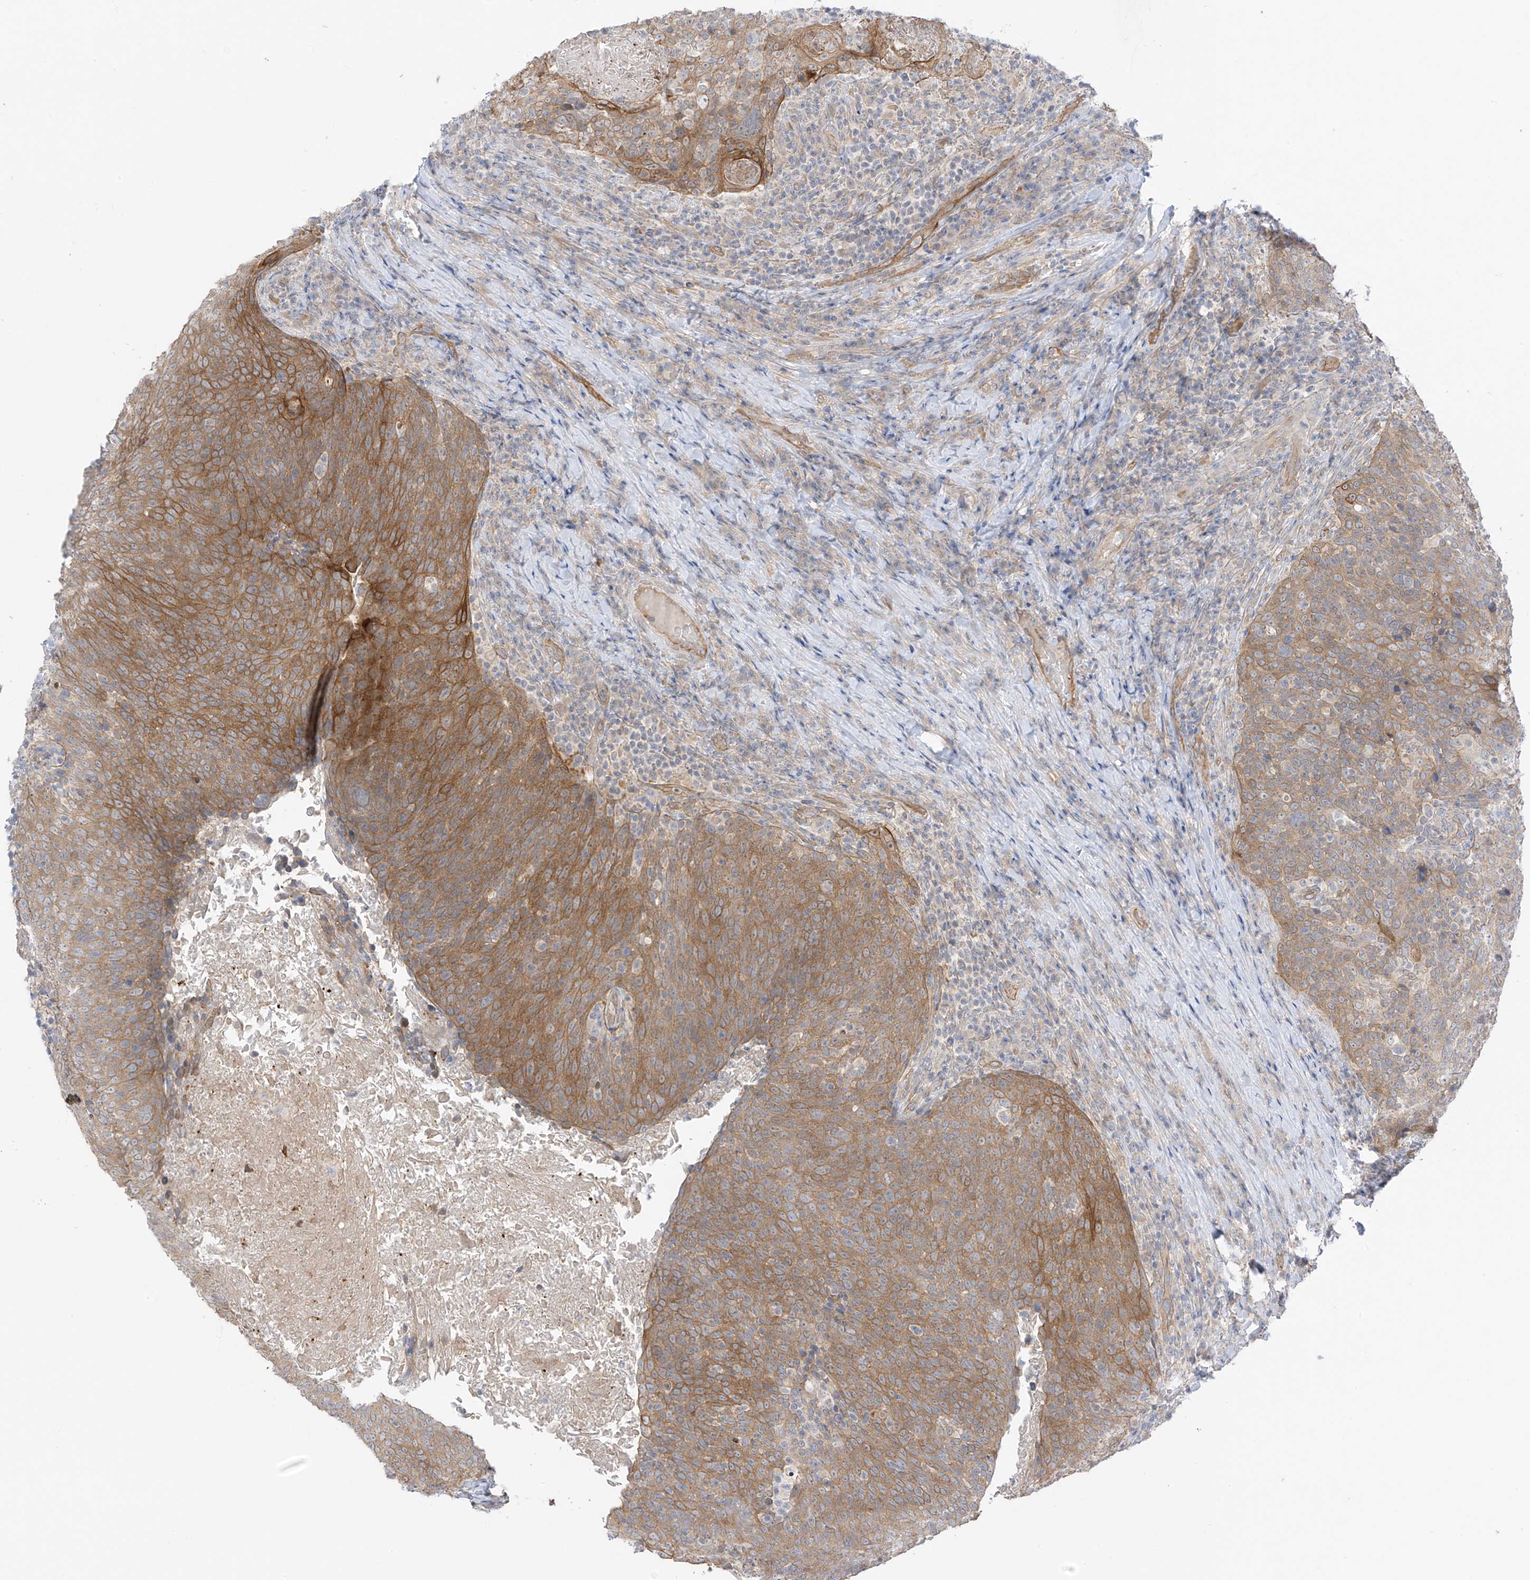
{"staining": {"intensity": "moderate", "quantity": ">75%", "location": "cytoplasmic/membranous"}, "tissue": "head and neck cancer", "cell_type": "Tumor cells", "image_type": "cancer", "snomed": [{"axis": "morphology", "description": "Squamous cell carcinoma, NOS"}, {"axis": "morphology", "description": "Squamous cell carcinoma, metastatic, NOS"}, {"axis": "topography", "description": "Lymph node"}, {"axis": "topography", "description": "Head-Neck"}], "caption": "Immunohistochemical staining of metastatic squamous cell carcinoma (head and neck) exhibits moderate cytoplasmic/membranous protein staining in about >75% of tumor cells.", "gene": "EIPR1", "patient": {"sex": "male", "age": 62}}